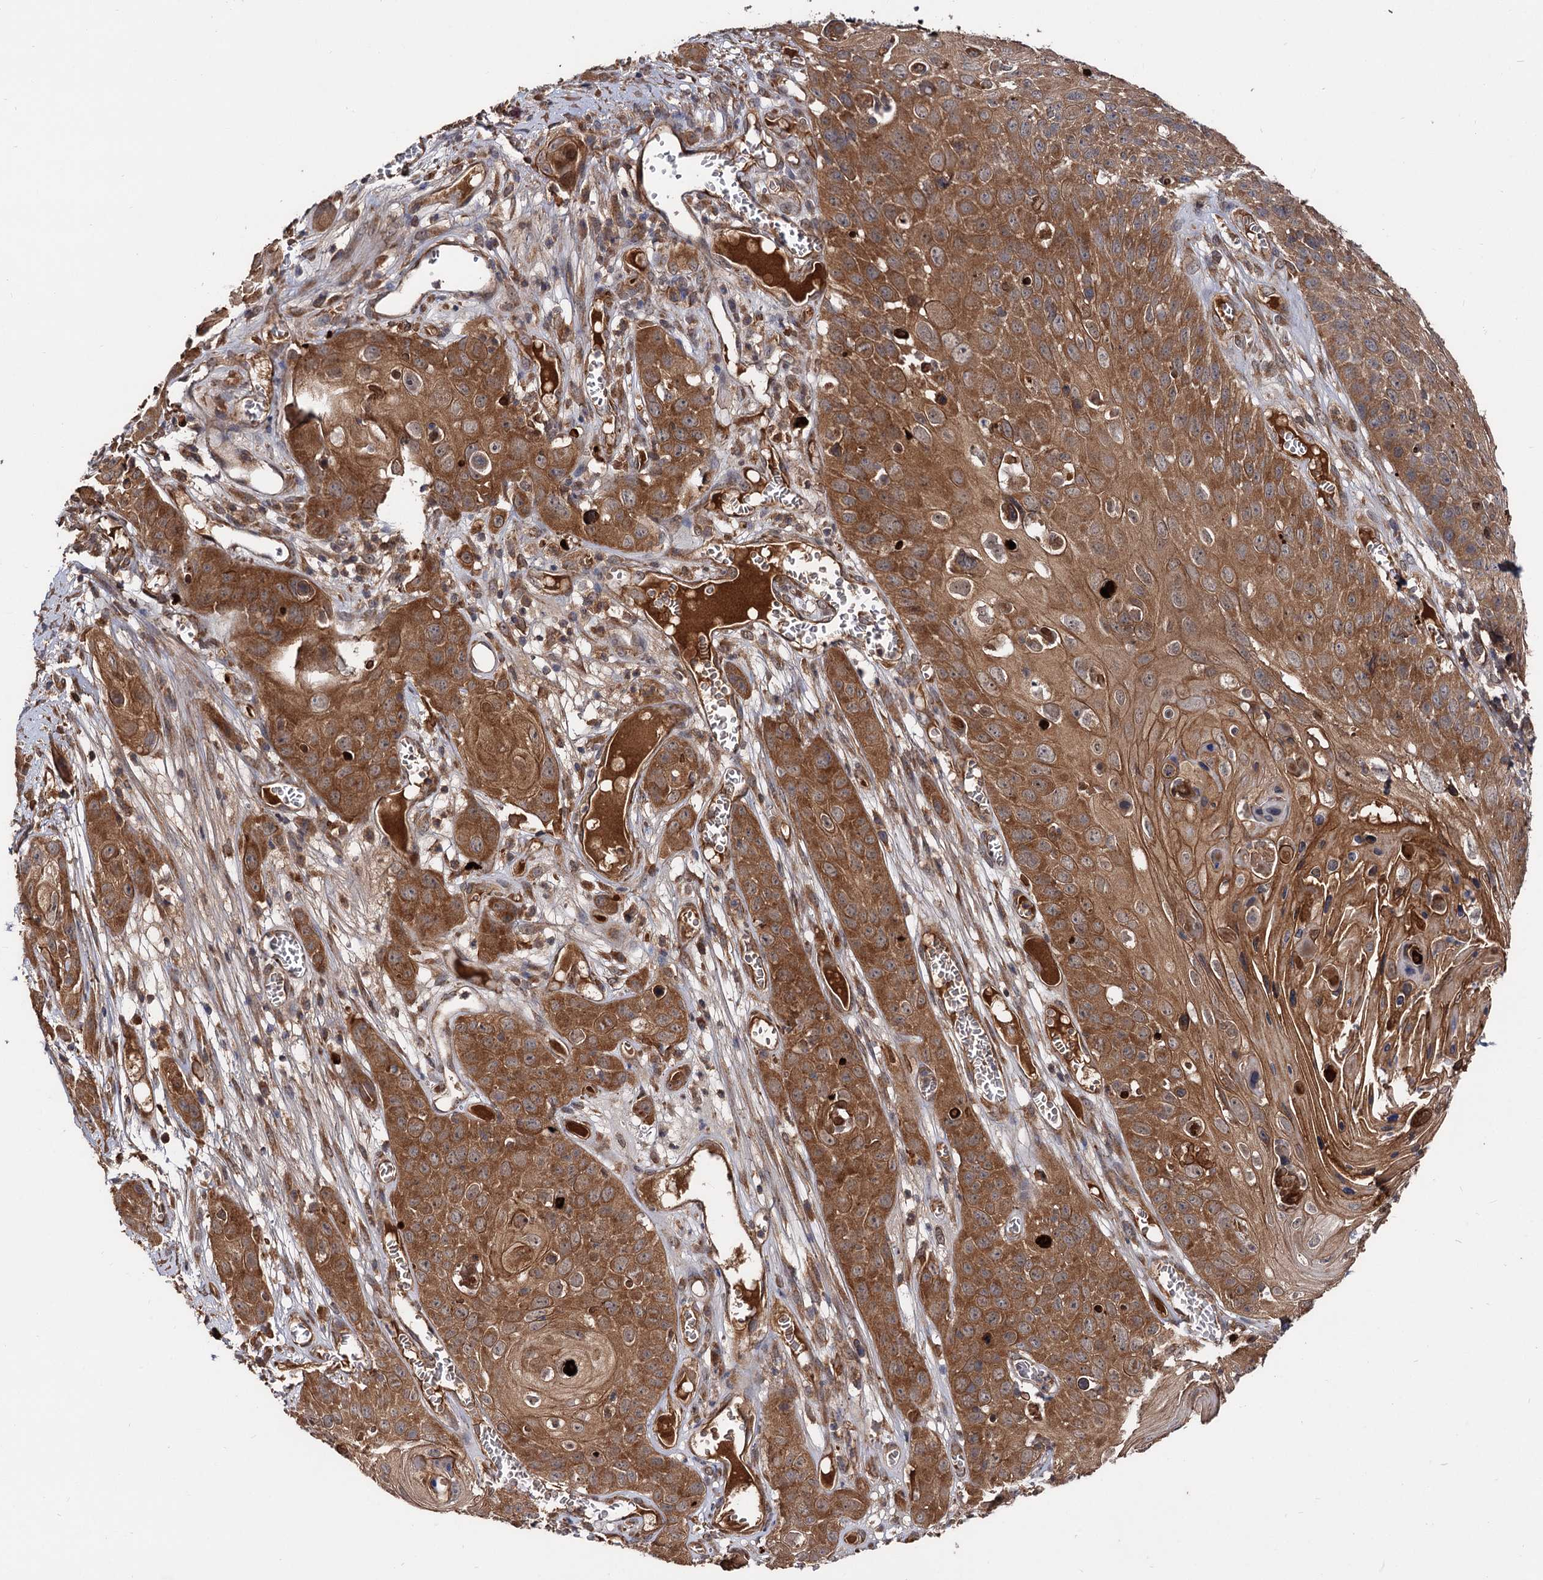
{"staining": {"intensity": "moderate", "quantity": ">75%", "location": "cytoplasmic/membranous"}, "tissue": "skin cancer", "cell_type": "Tumor cells", "image_type": "cancer", "snomed": [{"axis": "morphology", "description": "Squamous cell carcinoma, NOS"}, {"axis": "topography", "description": "Skin"}], "caption": "A brown stain labels moderate cytoplasmic/membranous staining of a protein in human skin cancer tumor cells.", "gene": "TEX9", "patient": {"sex": "male", "age": 55}}